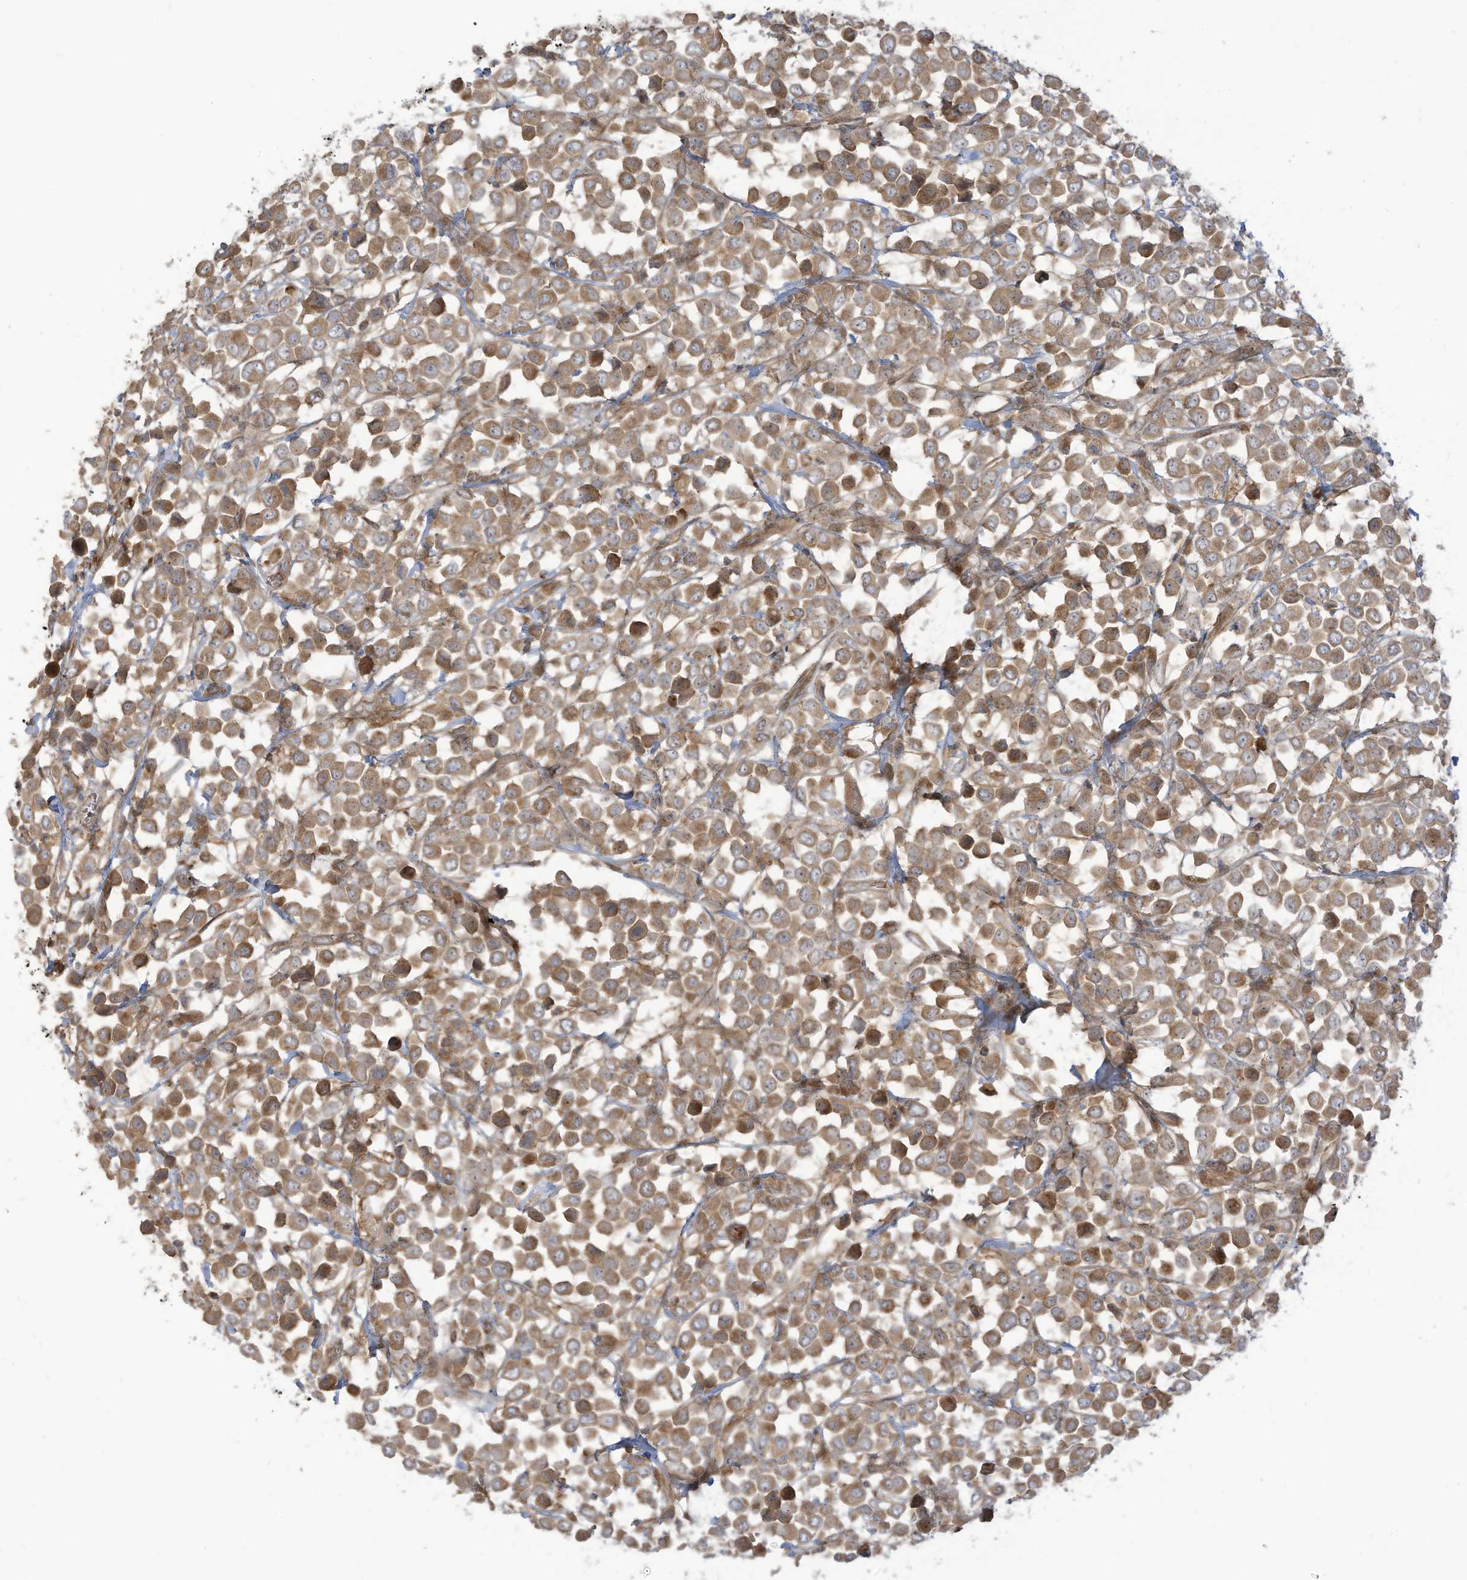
{"staining": {"intensity": "moderate", "quantity": ">75%", "location": "cytoplasmic/membranous"}, "tissue": "breast cancer", "cell_type": "Tumor cells", "image_type": "cancer", "snomed": [{"axis": "morphology", "description": "Duct carcinoma"}, {"axis": "topography", "description": "Breast"}], "caption": "This micrograph exhibits invasive ductal carcinoma (breast) stained with IHC to label a protein in brown. The cytoplasmic/membranous of tumor cells show moderate positivity for the protein. Nuclei are counter-stained blue.", "gene": "ENTR1", "patient": {"sex": "female", "age": 61}}